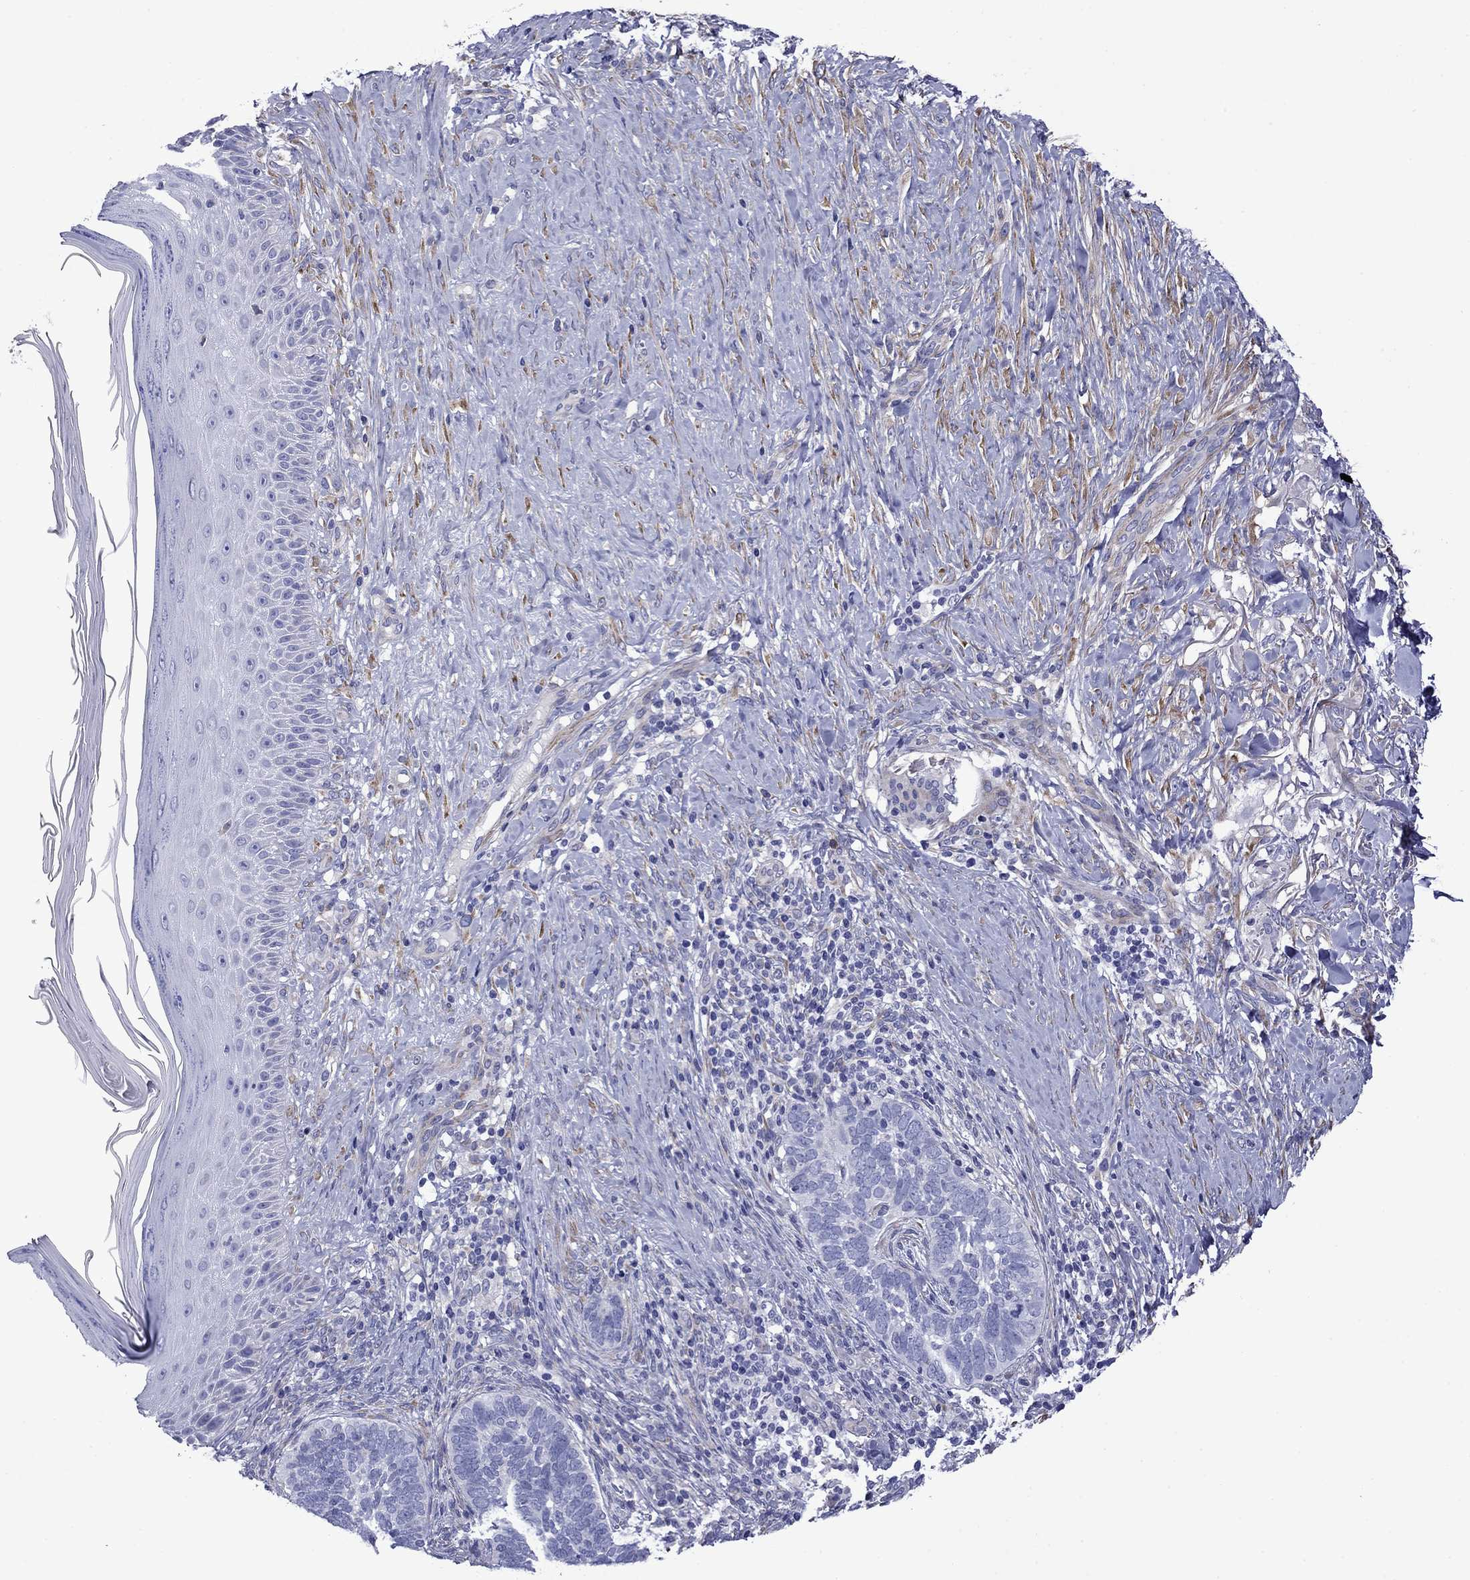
{"staining": {"intensity": "negative", "quantity": "none", "location": "none"}, "tissue": "skin cancer", "cell_type": "Tumor cells", "image_type": "cancer", "snomed": [{"axis": "morphology", "description": "Normal tissue, NOS"}, {"axis": "morphology", "description": "Basal cell carcinoma"}, {"axis": "topography", "description": "Skin"}], "caption": "High power microscopy micrograph of an IHC histopathology image of skin cancer, revealing no significant expression in tumor cells.", "gene": "HSPG2", "patient": {"sex": "male", "age": 46}}